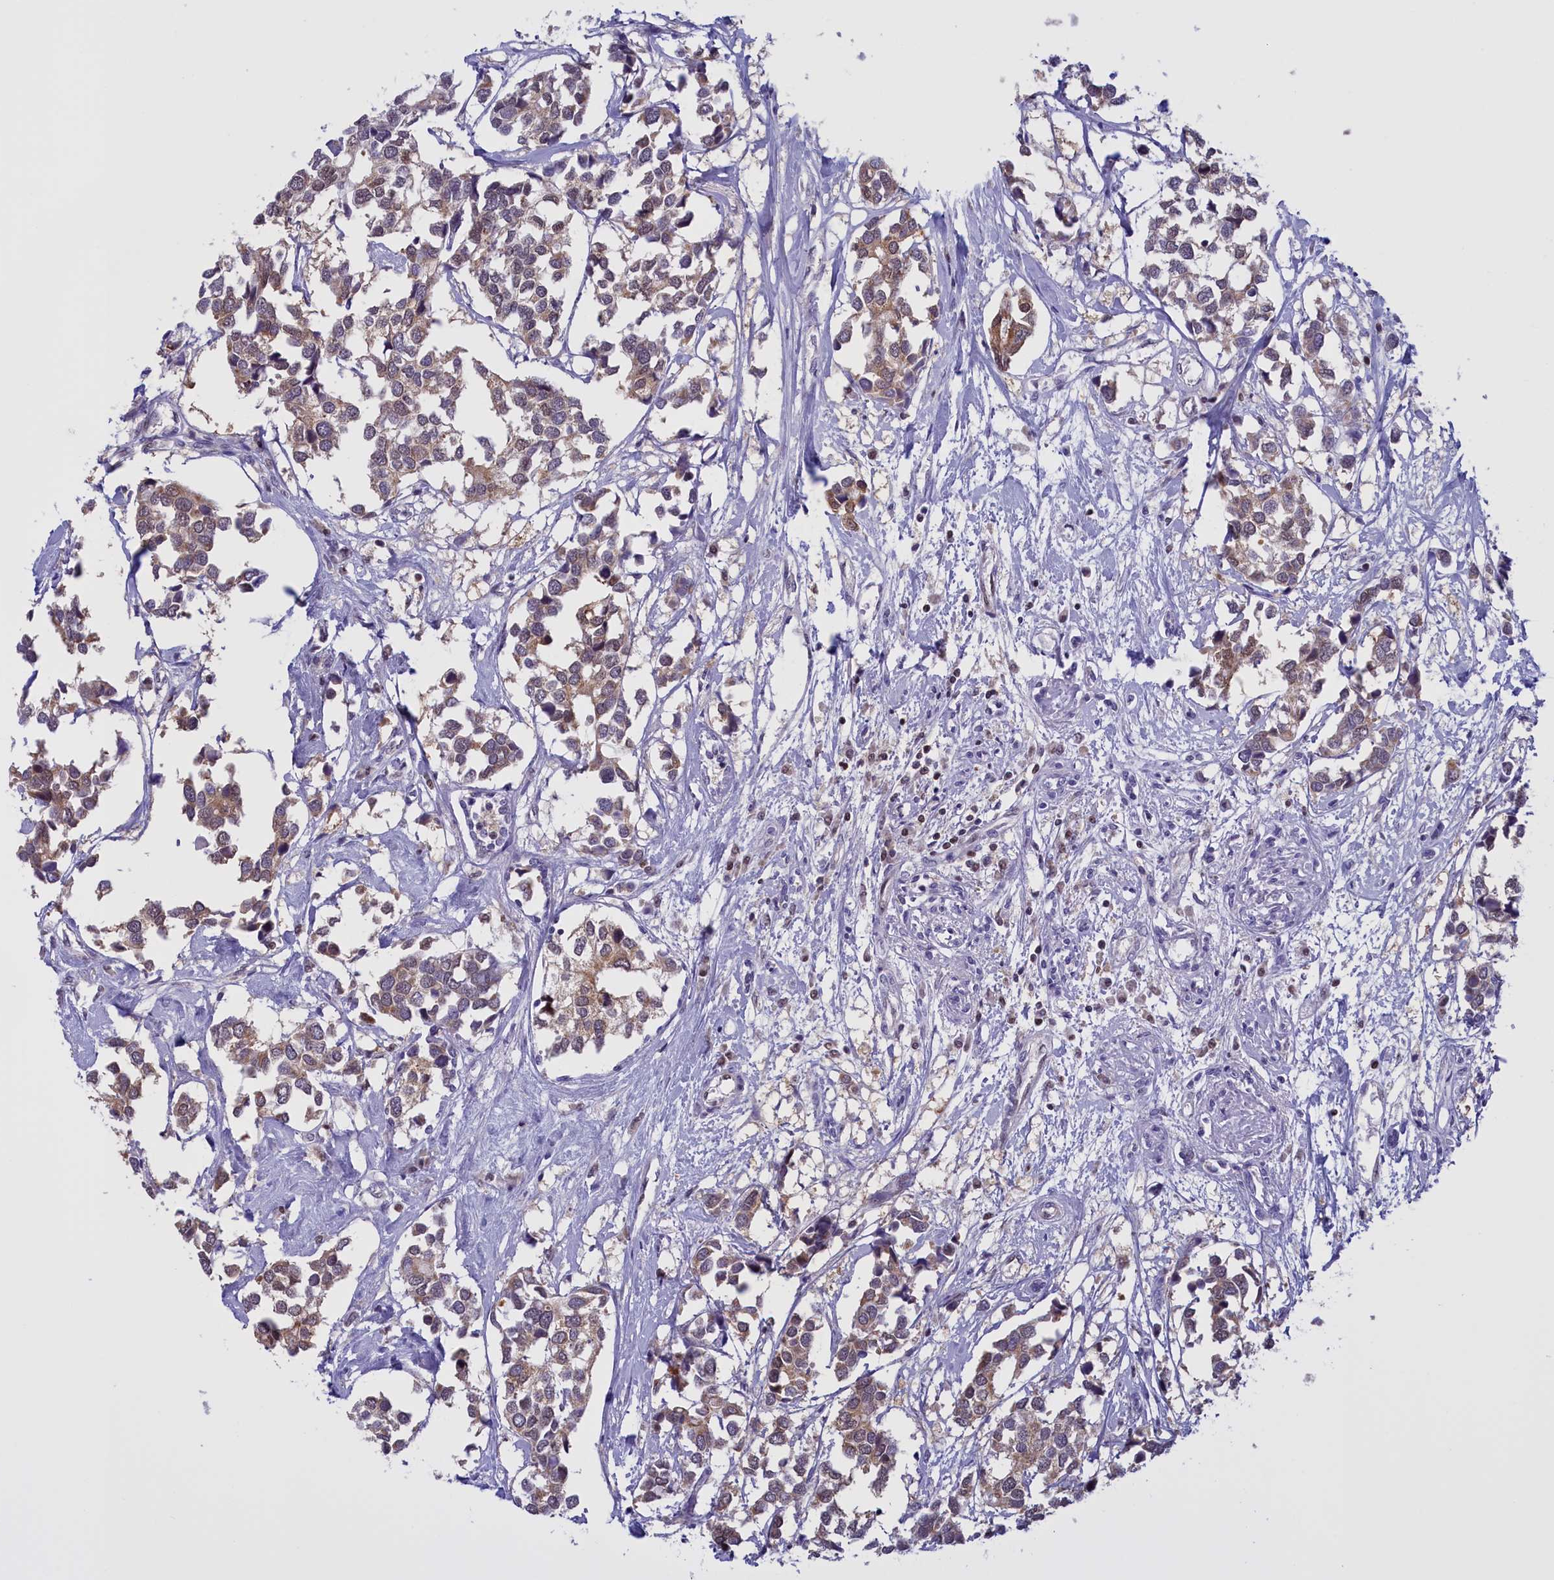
{"staining": {"intensity": "weak", "quantity": ">75%", "location": "cytoplasmic/membranous"}, "tissue": "breast cancer", "cell_type": "Tumor cells", "image_type": "cancer", "snomed": [{"axis": "morphology", "description": "Duct carcinoma"}, {"axis": "topography", "description": "Breast"}], "caption": "A brown stain highlights weak cytoplasmic/membranous expression of a protein in breast cancer tumor cells.", "gene": "IZUMO2", "patient": {"sex": "female", "age": 83}}